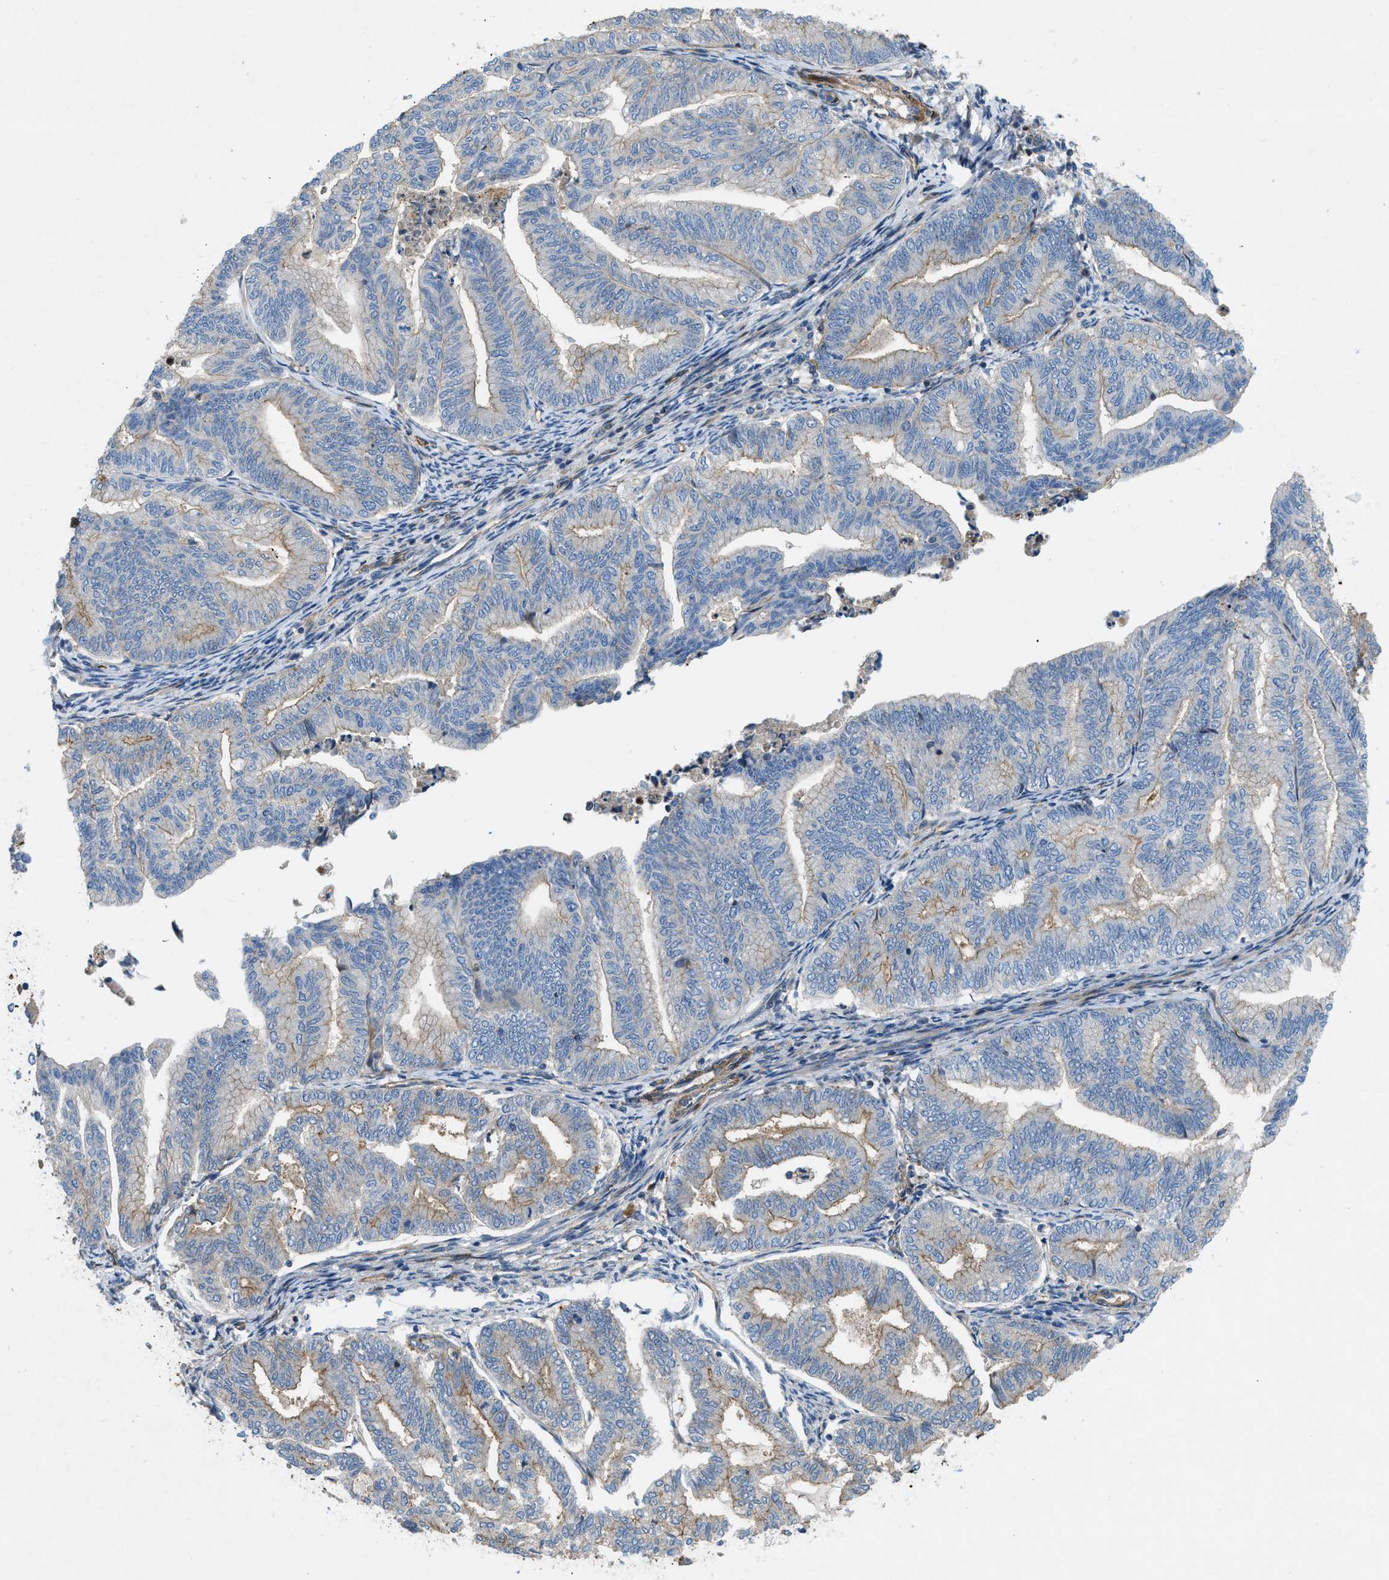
{"staining": {"intensity": "moderate", "quantity": "25%-75%", "location": "cytoplasmic/membranous"}, "tissue": "endometrial cancer", "cell_type": "Tumor cells", "image_type": "cancer", "snomed": [{"axis": "morphology", "description": "Adenocarcinoma, NOS"}, {"axis": "topography", "description": "Endometrium"}], "caption": "Immunohistochemistry of human endometrial adenocarcinoma exhibits medium levels of moderate cytoplasmic/membranous staining in approximately 25%-75% of tumor cells.", "gene": "NYNRIN", "patient": {"sex": "female", "age": 79}}